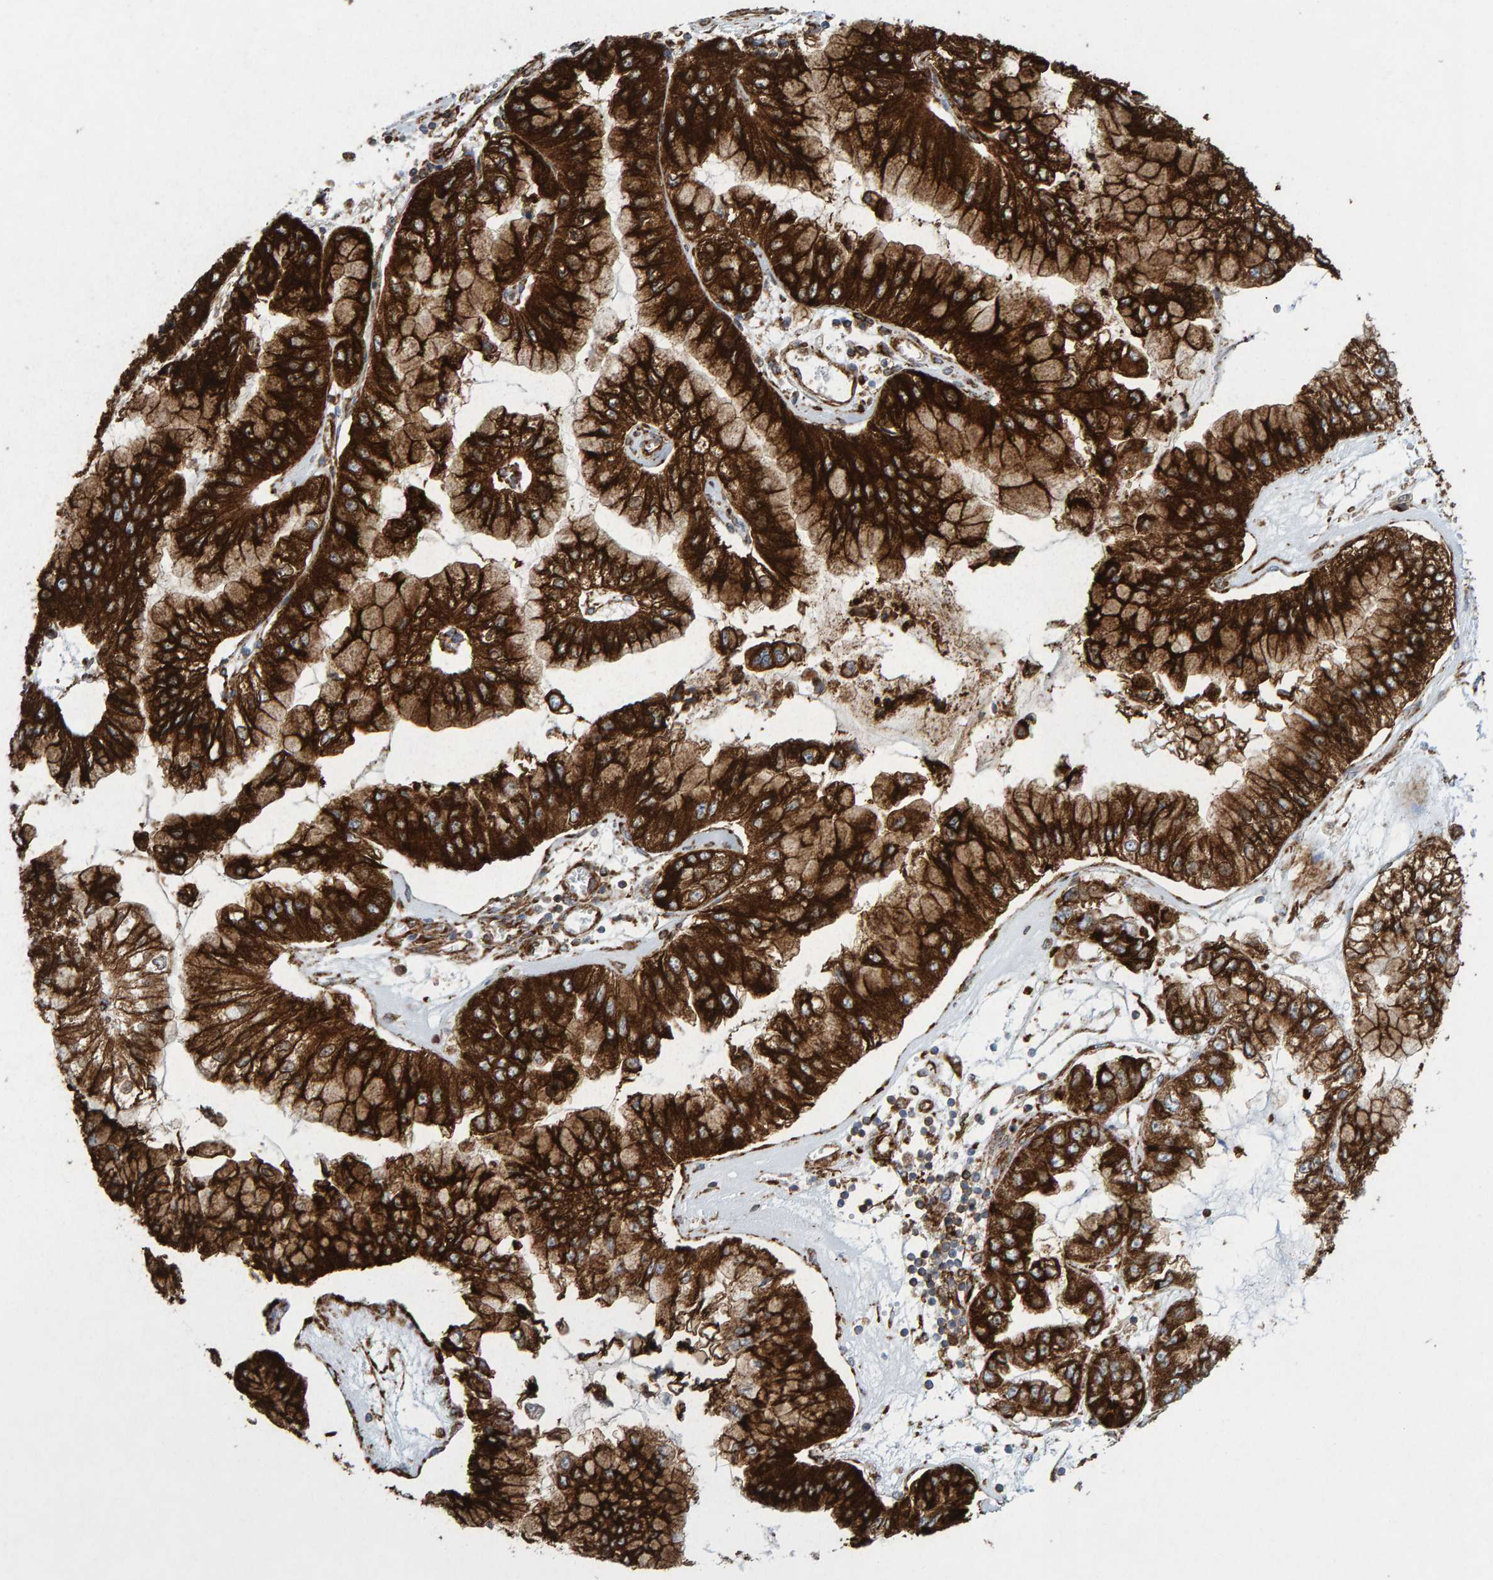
{"staining": {"intensity": "strong", "quantity": ">75%", "location": "cytoplasmic/membranous"}, "tissue": "liver cancer", "cell_type": "Tumor cells", "image_type": "cancer", "snomed": [{"axis": "morphology", "description": "Cholangiocarcinoma"}, {"axis": "topography", "description": "Liver"}], "caption": "This micrograph reveals immunohistochemistry staining of human cholangiocarcinoma (liver), with high strong cytoplasmic/membranous positivity in about >75% of tumor cells.", "gene": "MVP", "patient": {"sex": "female", "age": 79}}